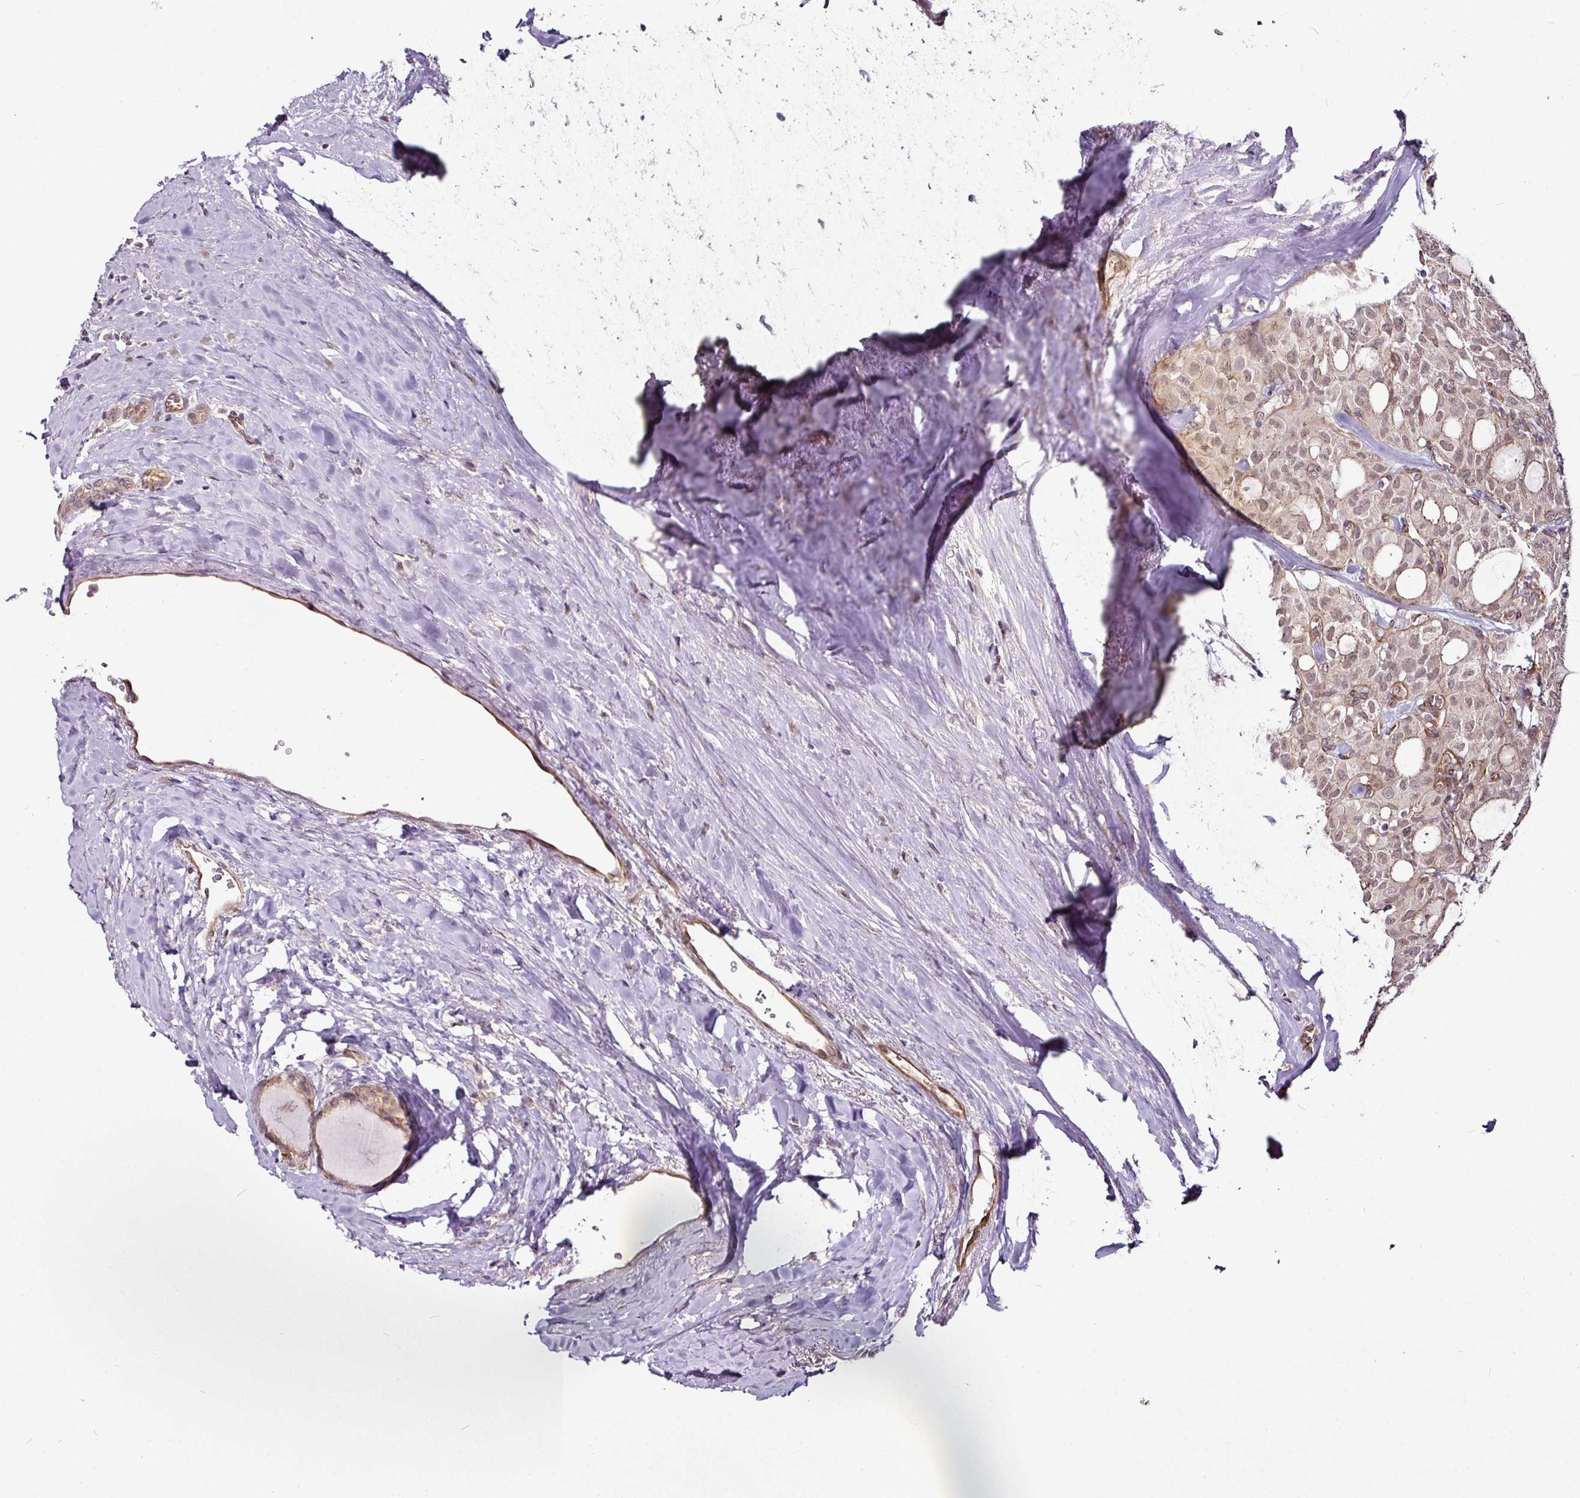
{"staining": {"intensity": "moderate", "quantity": ">75%", "location": "nuclear"}, "tissue": "thyroid cancer", "cell_type": "Tumor cells", "image_type": "cancer", "snomed": [{"axis": "morphology", "description": "Follicular adenoma carcinoma, NOS"}, {"axis": "topography", "description": "Thyroid gland"}], "caption": "Immunohistochemical staining of thyroid cancer (follicular adenoma carcinoma) exhibits medium levels of moderate nuclear protein positivity in about >75% of tumor cells.", "gene": "DCAF13", "patient": {"sex": "male", "age": 75}}